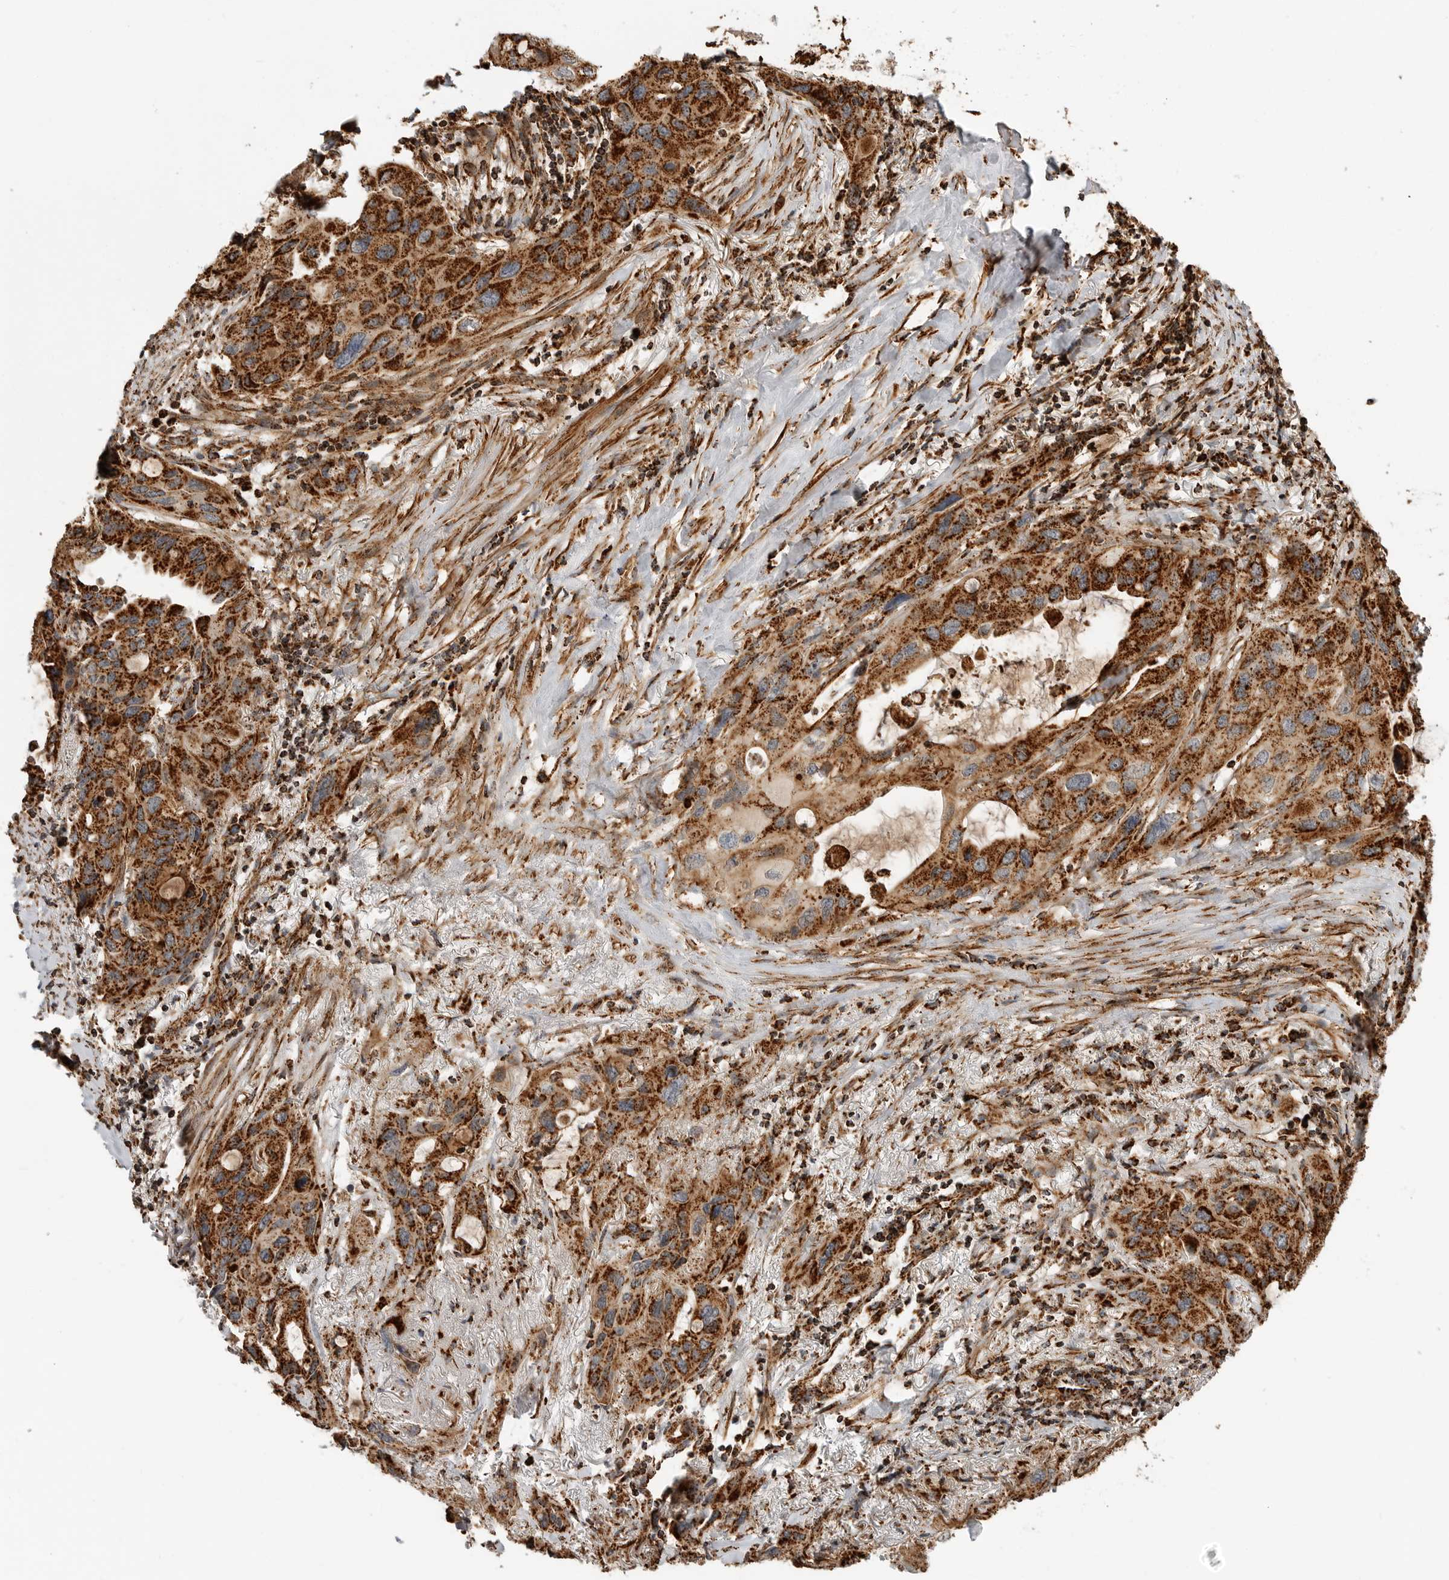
{"staining": {"intensity": "strong", "quantity": ">75%", "location": "cytoplasmic/membranous"}, "tissue": "lung cancer", "cell_type": "Tumor cells", "image_type": "cancer", "snomed": [{"axis": "morphology", "description": "Squamous cell carcinoma, NOS"}, {"axis": "topography", "description": "Lung"}], "caption": "A high amount of strong cytoplasmic/membranous positivity is seen in about >75% of tumor cells in squamous cell carcinoma (lung) tissue.", "gene": "BMP2K", "patient": {"sex": "female", "age": 73}}